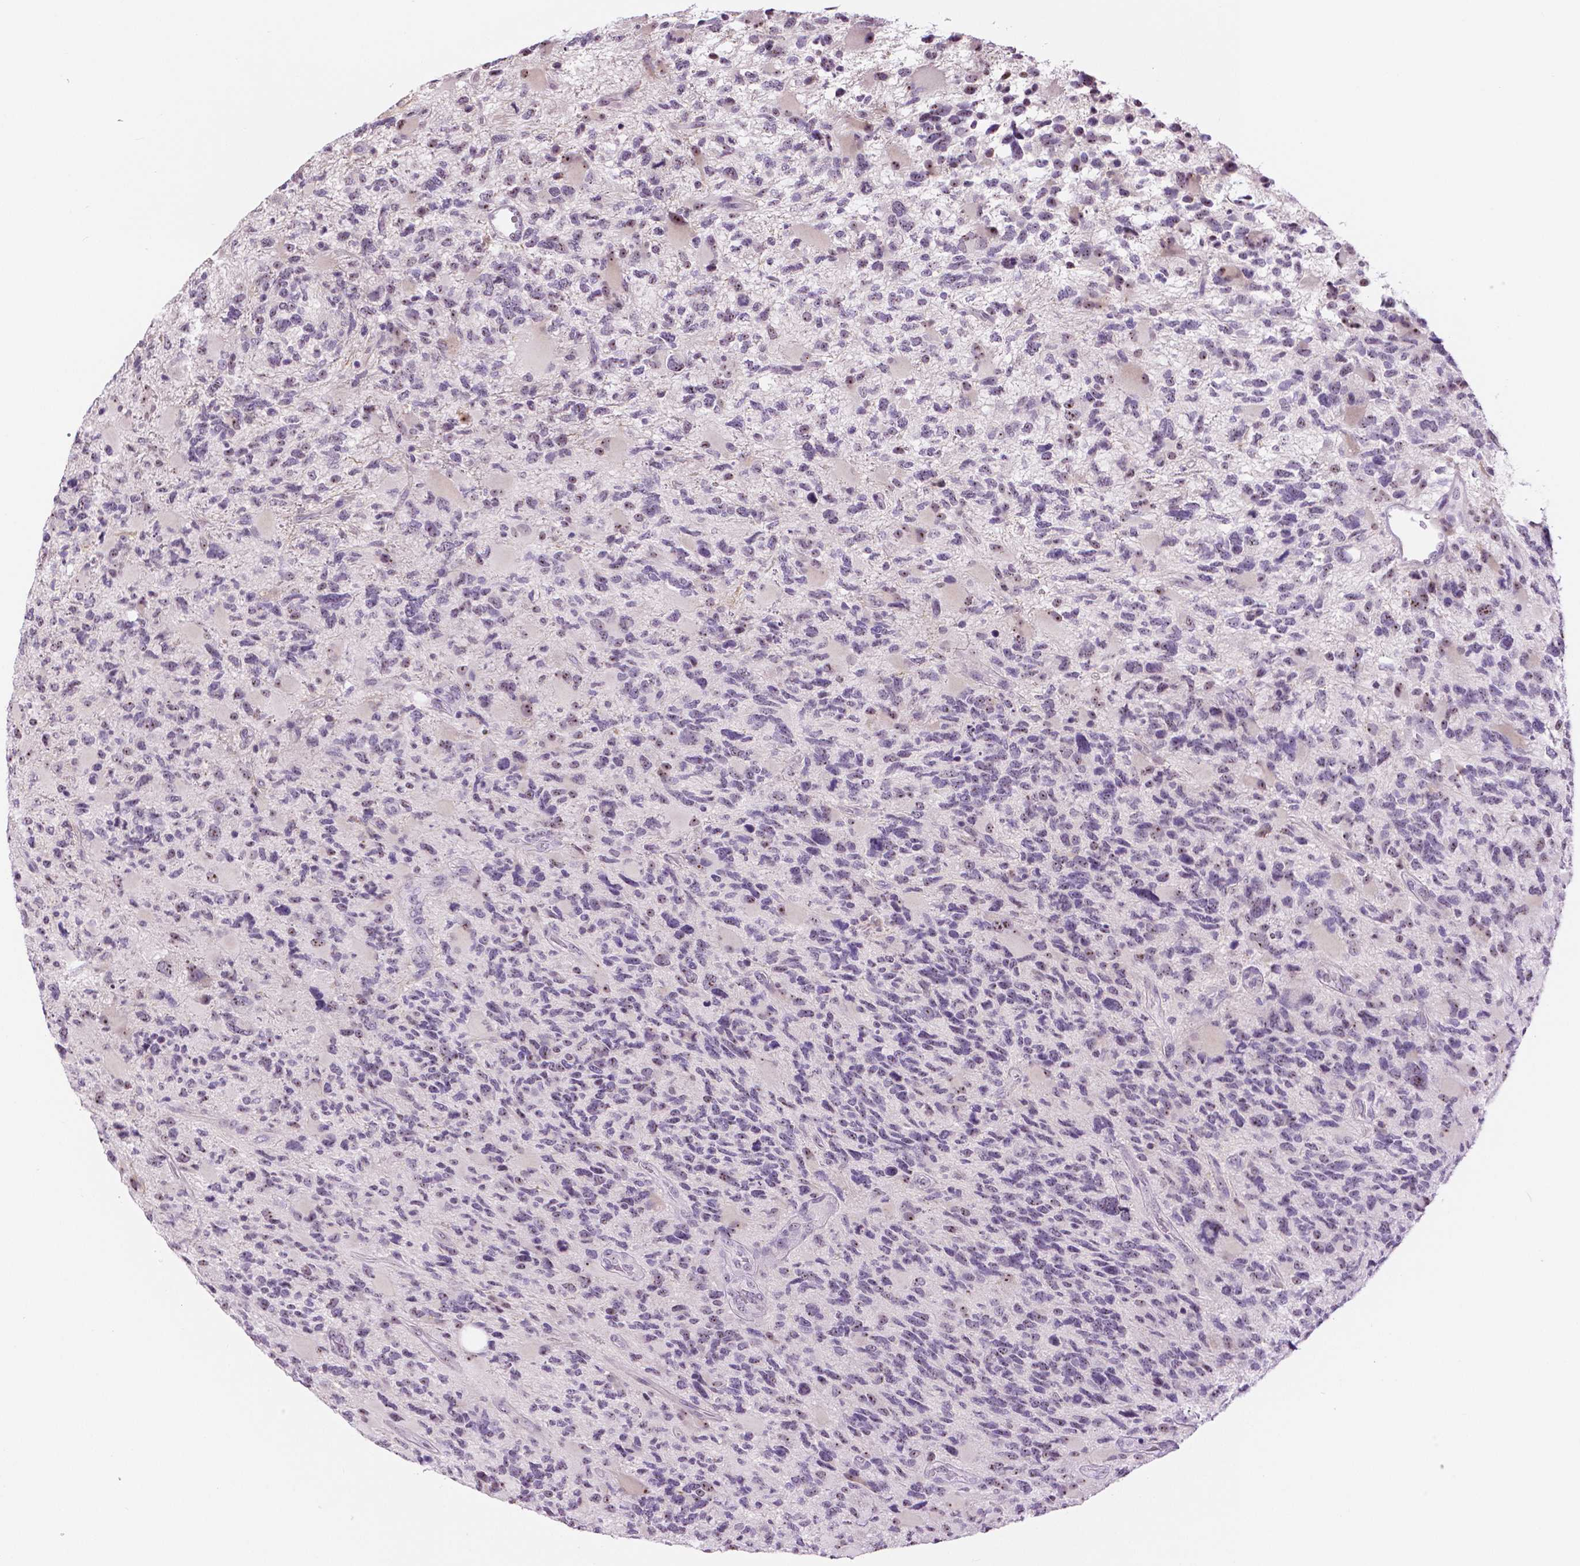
{"staining": {"intensity": "weak", "quantity": "<25%", "location": "nuclear"}, "tissue": "glioma", "cell_type": "Tumor cells", "image_type": "cancer", "snomed": [{"axis": "morphology", "description": "Glioma, malignant, High grade"}, {"axis": "topography", "description": "Brain"}], "caption": "A histopathology image of malignant glioma (high-grade) stained for a protein exhibits no brown staining in tumor cells.", "gene": "NHP2", "patient": {"sex": "female", "age": 71}}